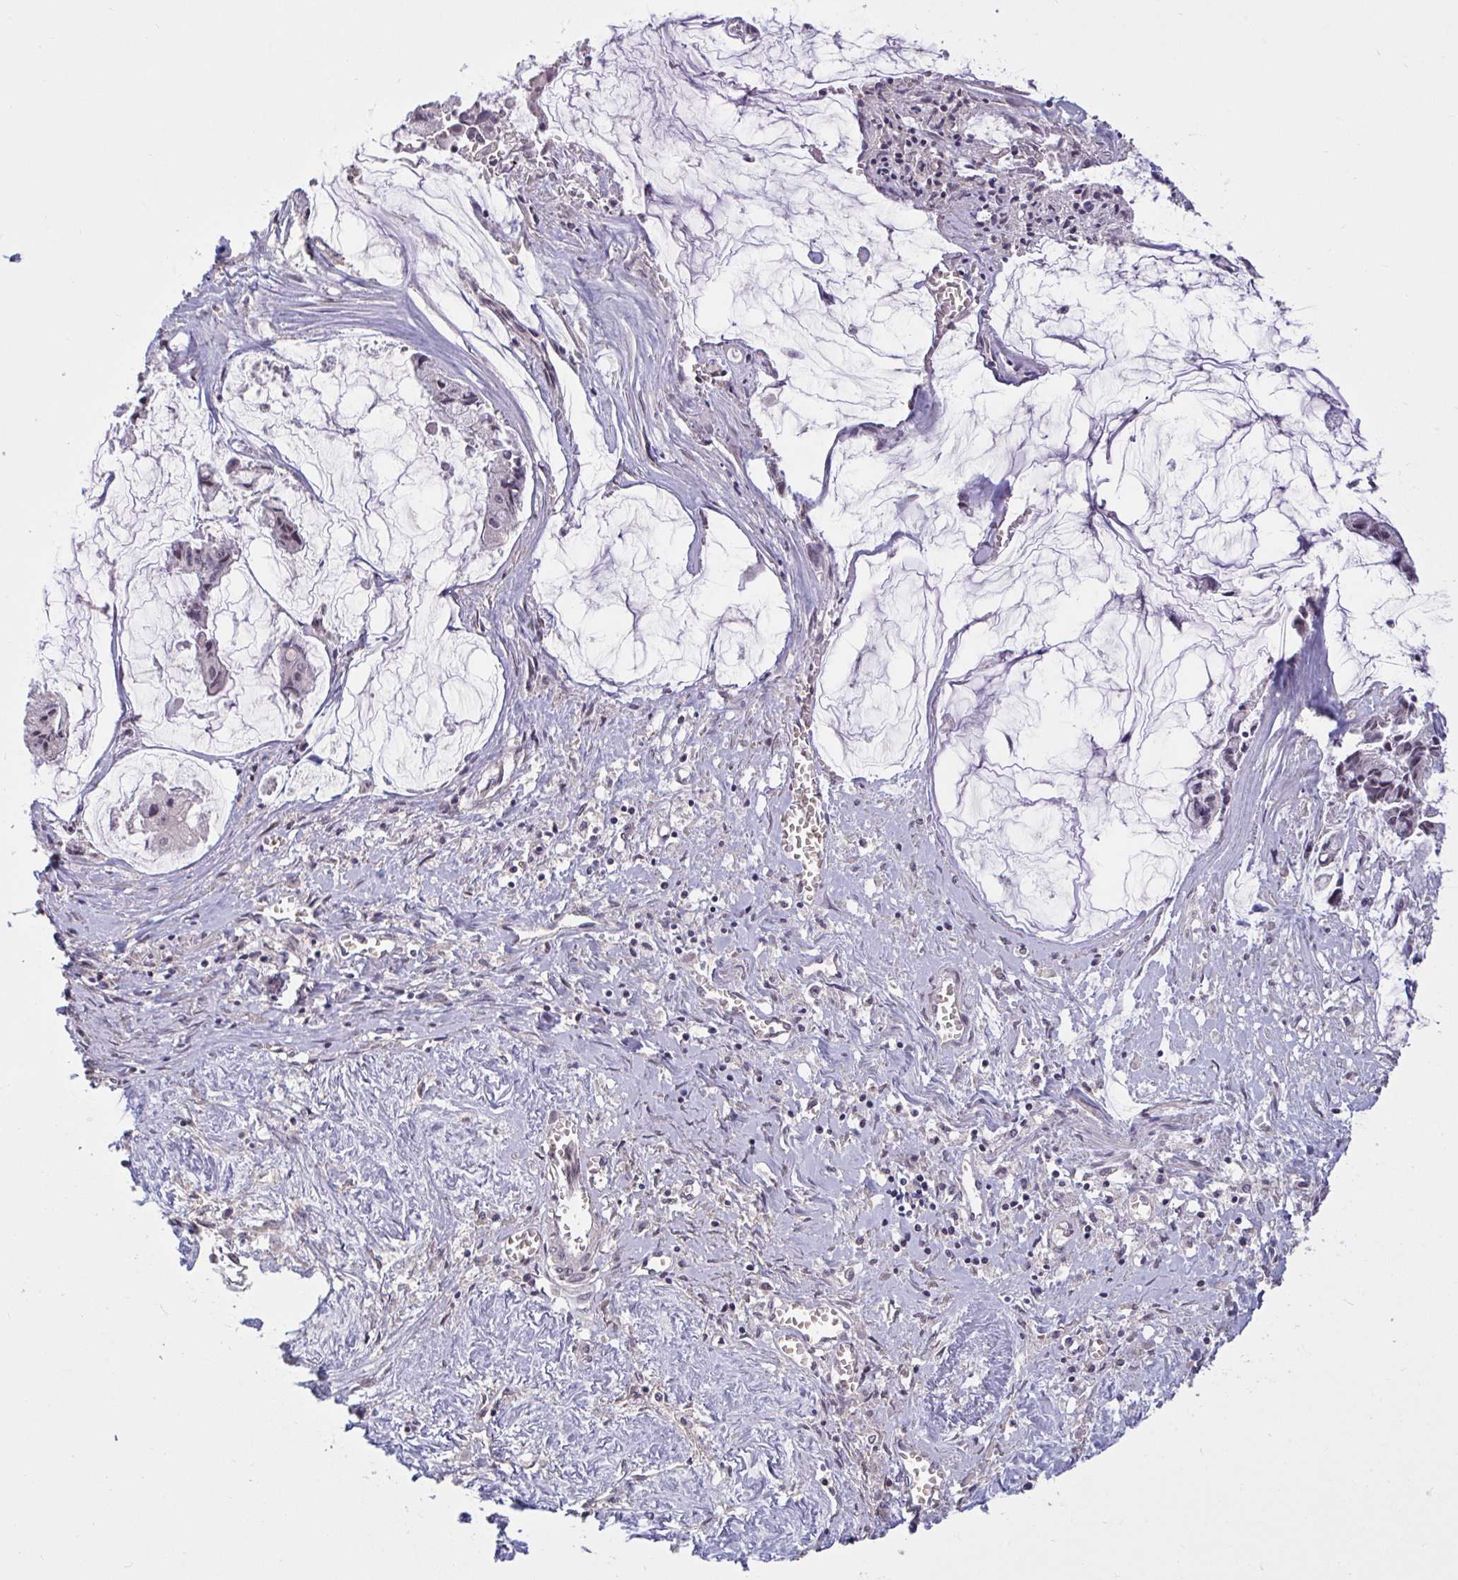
{"staining": {"intensity": "negative", "quantity": "none", "location": "none"}, "tissue": "ovarian cancer", "cell_type": "Tumor cells", "image_type": "cancer", "snomed": [{"axis": "morphology", "description": "Cystadenocarcinoma, mucinous, NOS"}, {"axis": "topography", "description": "Ovary"}], "caption": "An IHC photomicrograph of mucinous cystadenocarcinoma (ovarian) is shown. There is no staining in tumor cells of mucinous cystadenocarcinoma (ovarian).", "gene": "ZNF414", "patient": {"sex": "female", "age": 90}}